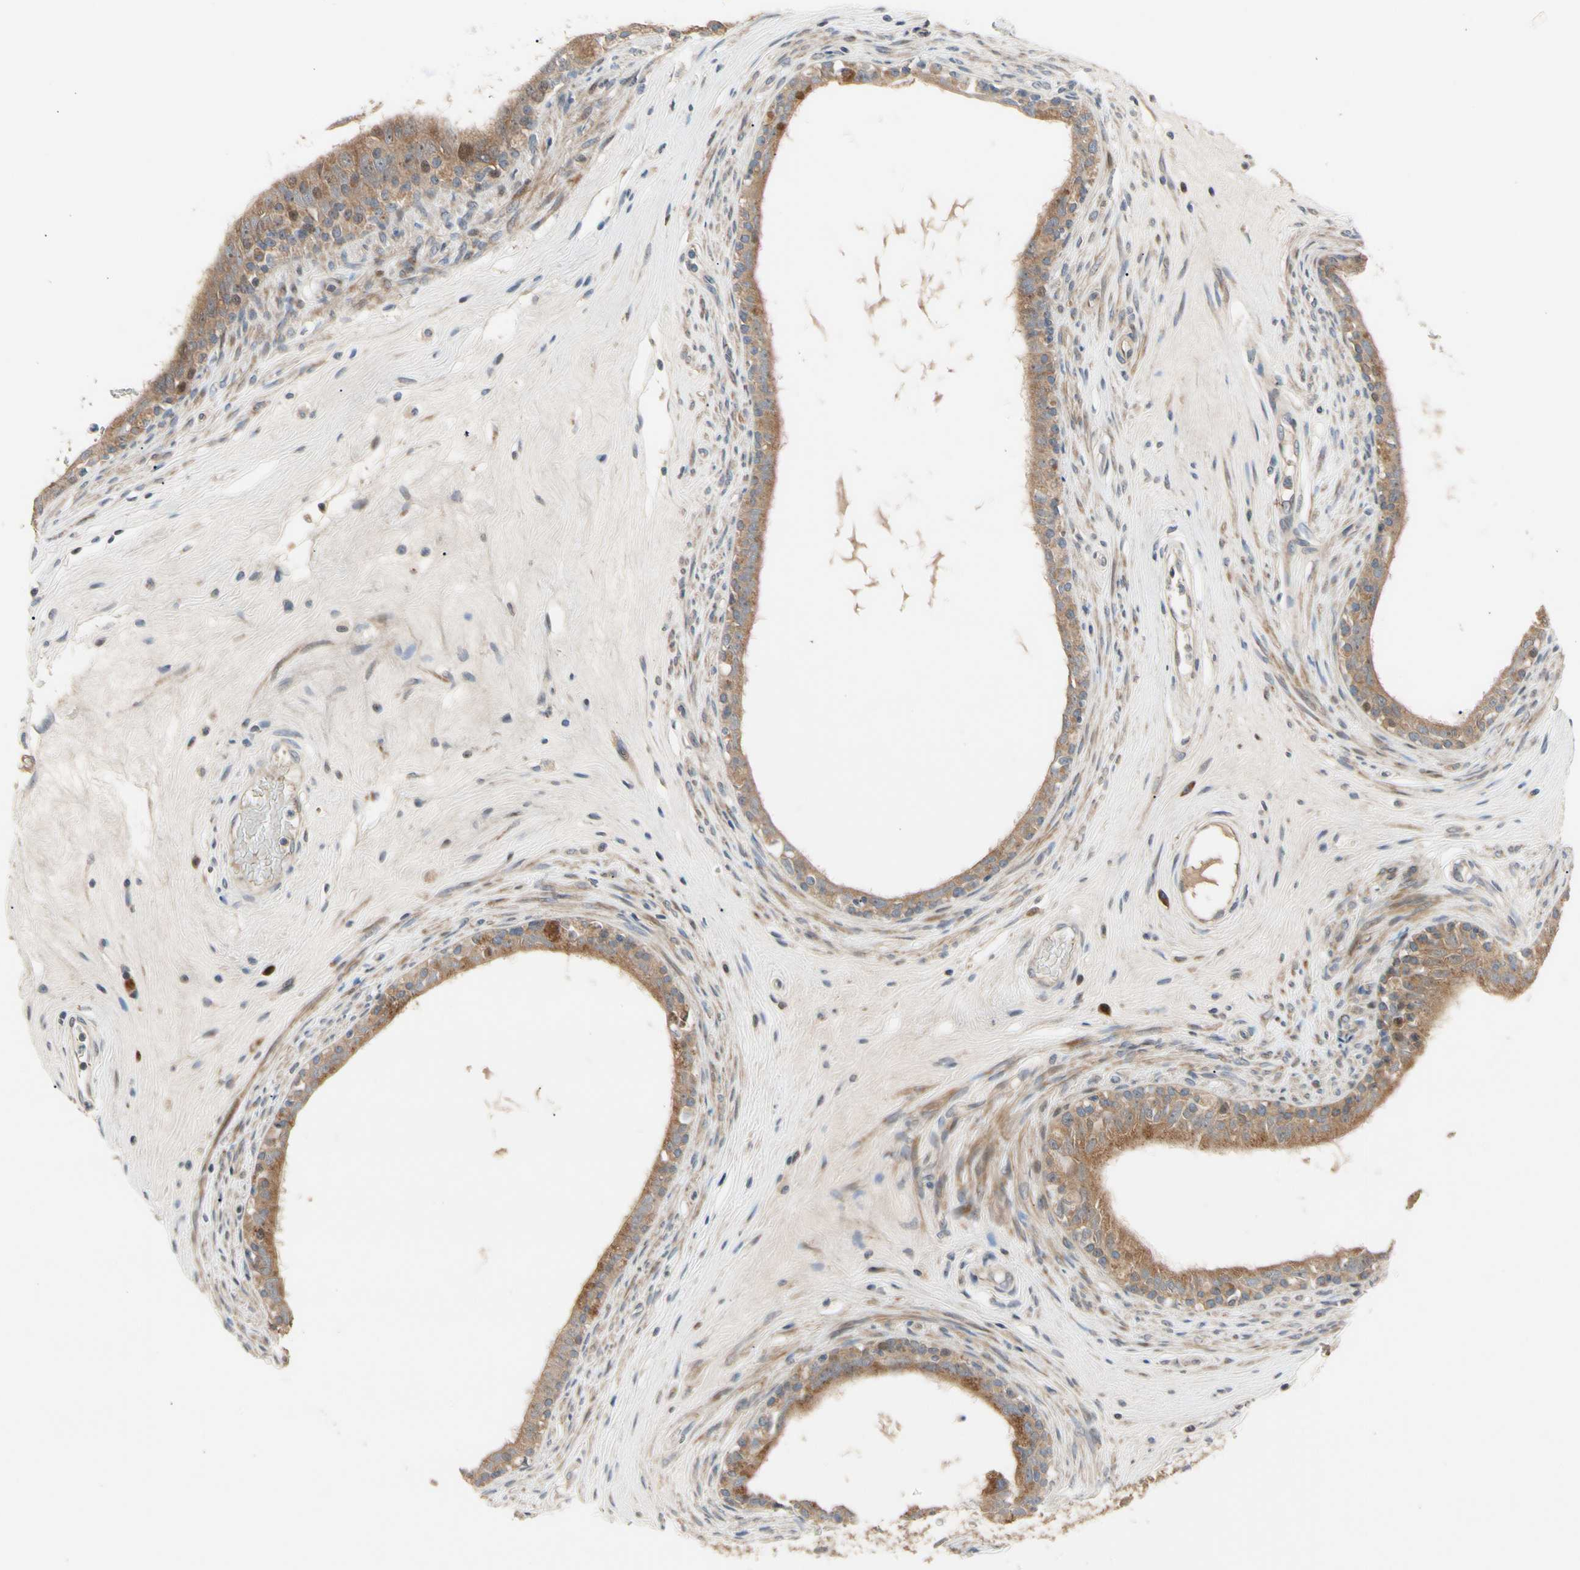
{"staining": {"intensity": "moderate", "quantity": ">75%", "location": "cytoplasmic/membranous"}, "tissue": "epididymis", "cell_type": "Glandular cells", "image_type": "normal", "snomed": [{"axis": "morphology", "description": "Normal tissue, NOS"}, {"axis": "morphology", "description": "Inflammation, NOS"}, {"axis": "topography", "description": "Epididymis"}], "caption": "Immunohistochemistry histopathology image of benign human epididymis stained for a protein (brown), which demonstrates medium levels of moderate cytoplasmic/membranous expression in approximately >75% of glandular cells.", "gene": "HMGCR", "patient": {"sex": "male", "age": 84}}